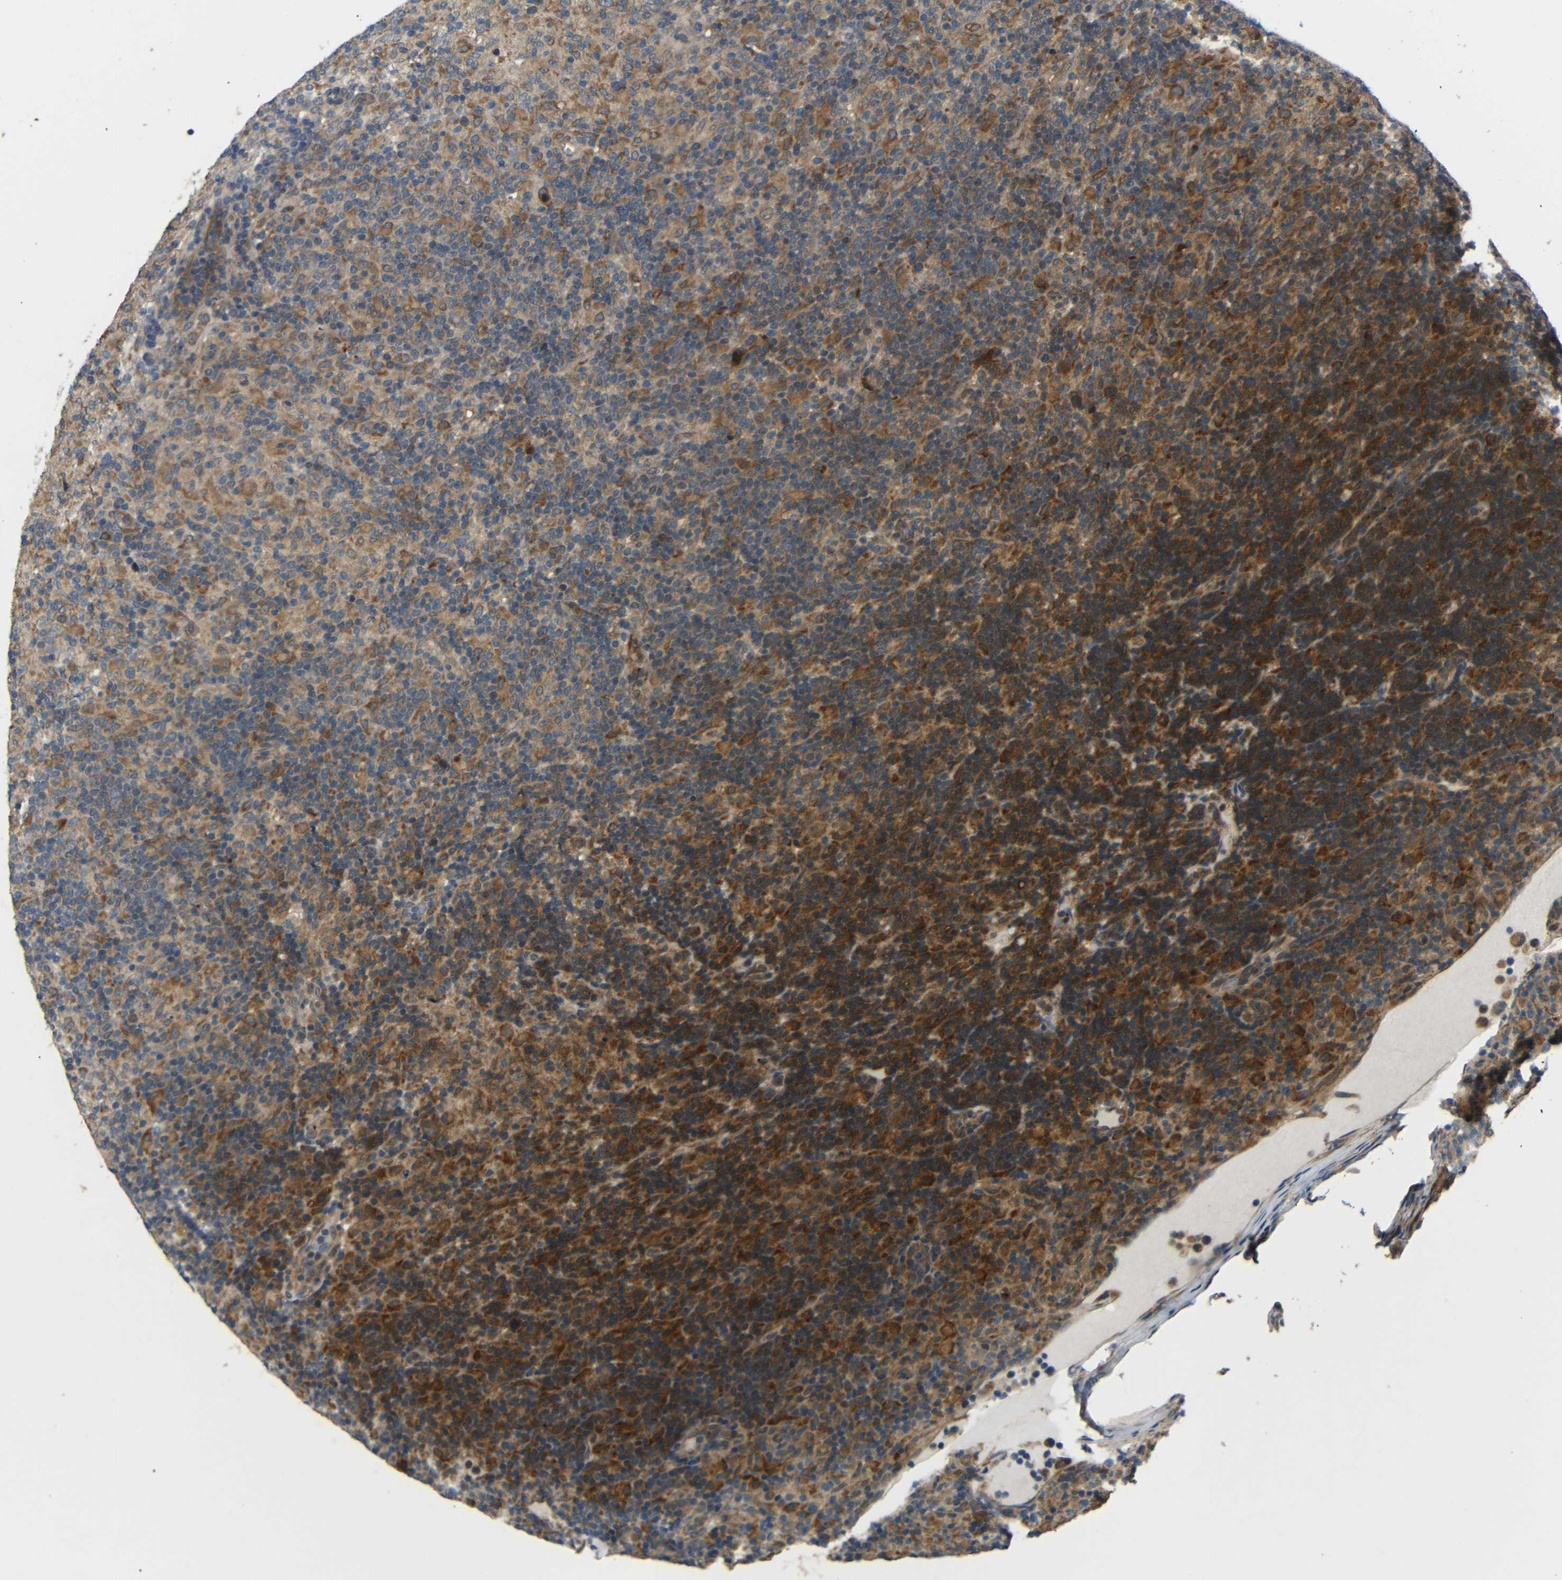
{"staining": {"intensity": "moderate", "quantity": ">75%", "location": "cytoplasmic/membranous"}, "tissue": "lymphoma", "cell_type": "Tumor cells", "image_type": "cancer", "snomed": [{"axis": "morphology", "description": "Hodgkin's disease, NOS"}, {"axis": "topography", "description": "Lymph node"}], "caption": "Immunohistochemical staining of human Hodgkin's disease displays medium levels of moderate cytoplasmic/membranous protein positivity in approximately >75% of tumor cells.", "gene": "EPHB2", "patient": {"sex": "male", "age": 70}}